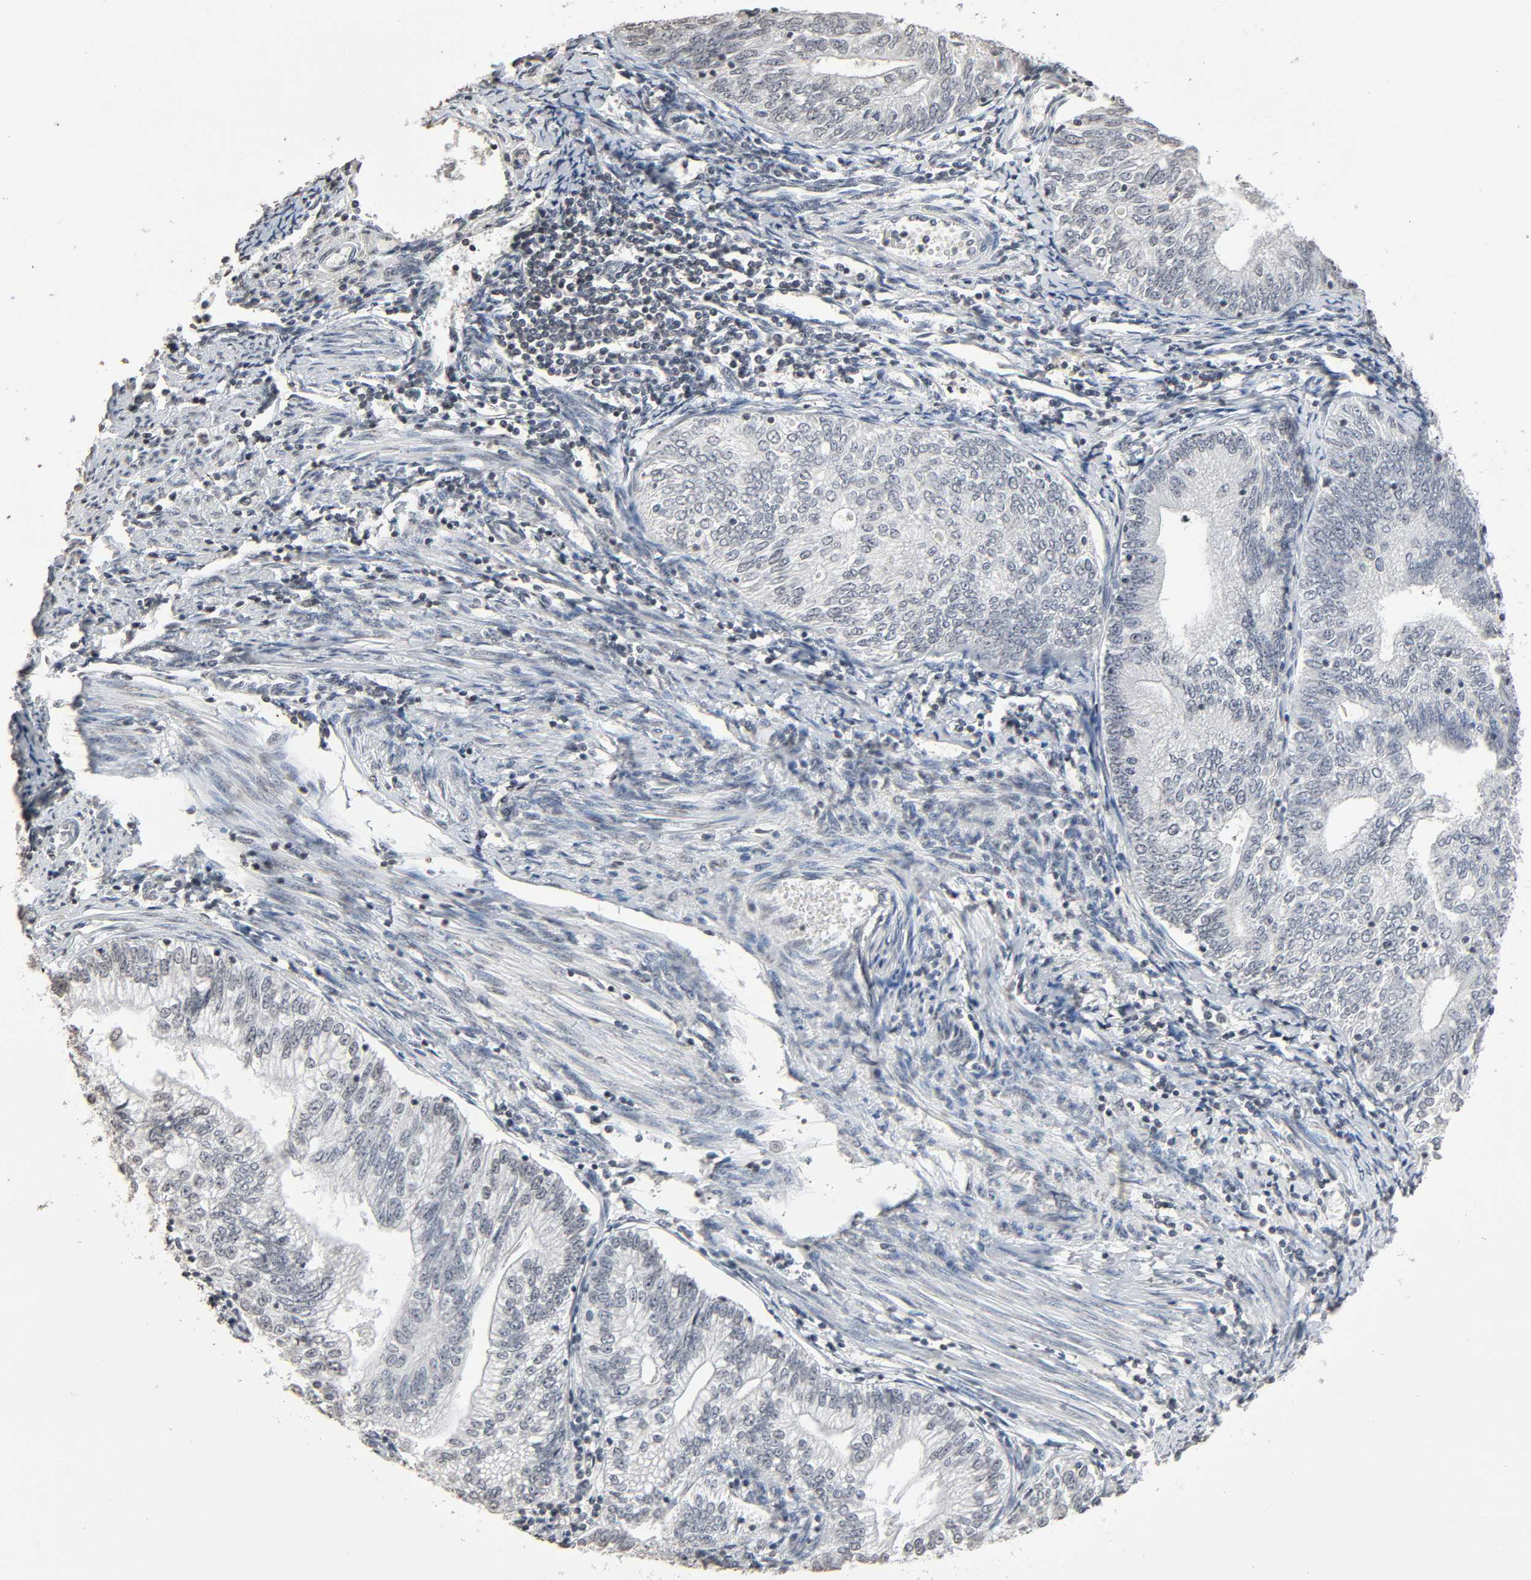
{"staining": {"intensity": "negative", "quantity": "none", "location": "none"}, "tissue": "endometrial cancer", "cell_type": "Tumor cells", "image_type": "cancer", "snomed": [{"axis": "morphology", "description": "Adenocarcinoma, NOS"}, {"axis": "topography", "description": "Endometrium"}], "caption": "IHC image of neoplastic tissue: human endometrial cancer stained with DAB displays no significant protein staining in tumor cells.", "gene": "STK4", "patient": {"sex": "female", "age": 69}}